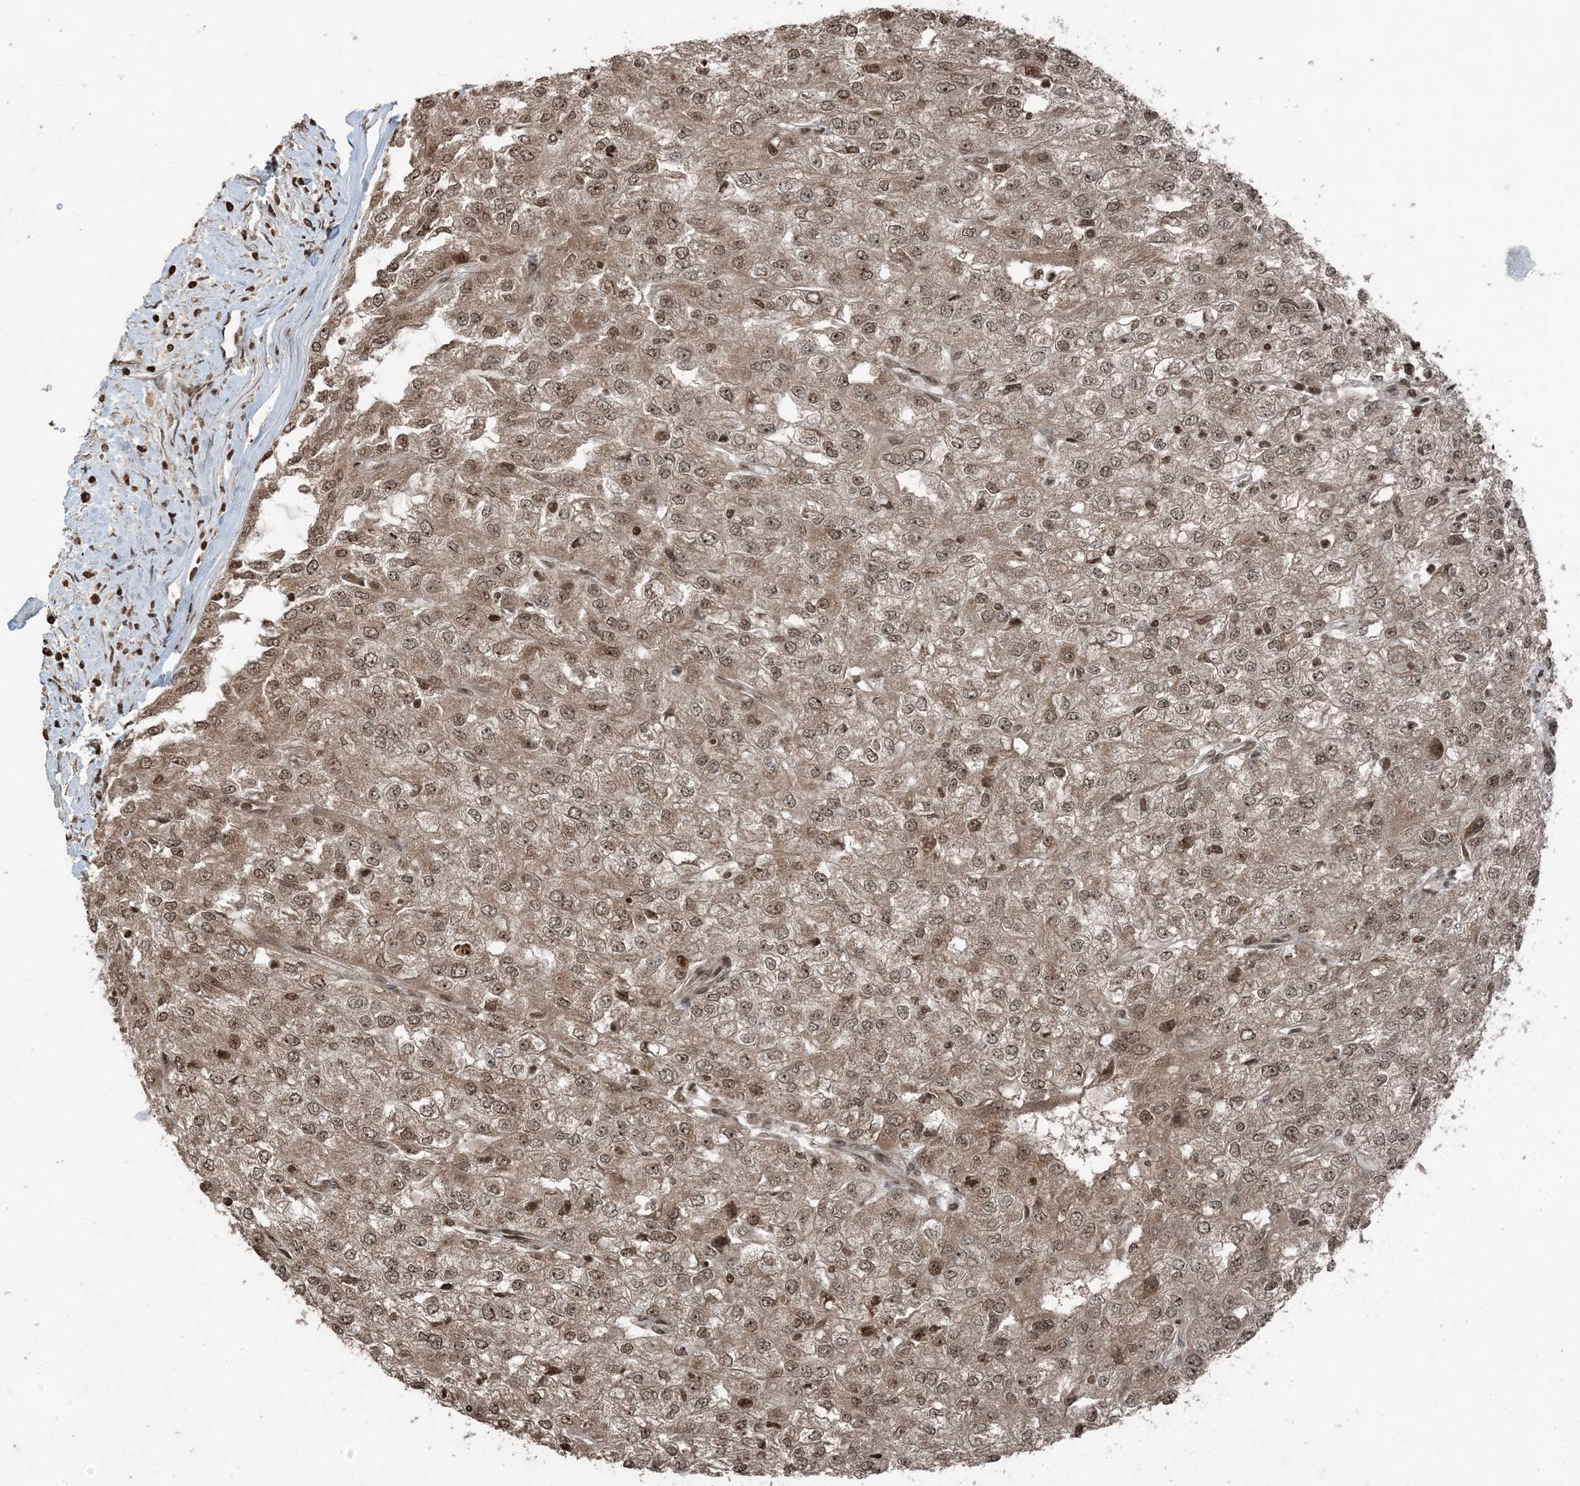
{"staining": {"intensity": "moderate", "quantity": ">75%", "location": "cytoplasmic/membranous,nuclear"}, "tissue": "renal cancer", "cell_type": "Tumor cells", "image_type": "cancer", "snomed": [{"axis": "morphology", "description": "Adenocarcinoma, NOS"}, {"axis": "topography", "description": "Kidney"}], "caption": "Moderate cytoplasmic/membranous and nuclear expression is identified in approximately >75% of tumor cells in renal cancer (adenocarcinoma).", "gene": "ZFAND2B", "patient": {"sex": "female", "age": 54}}